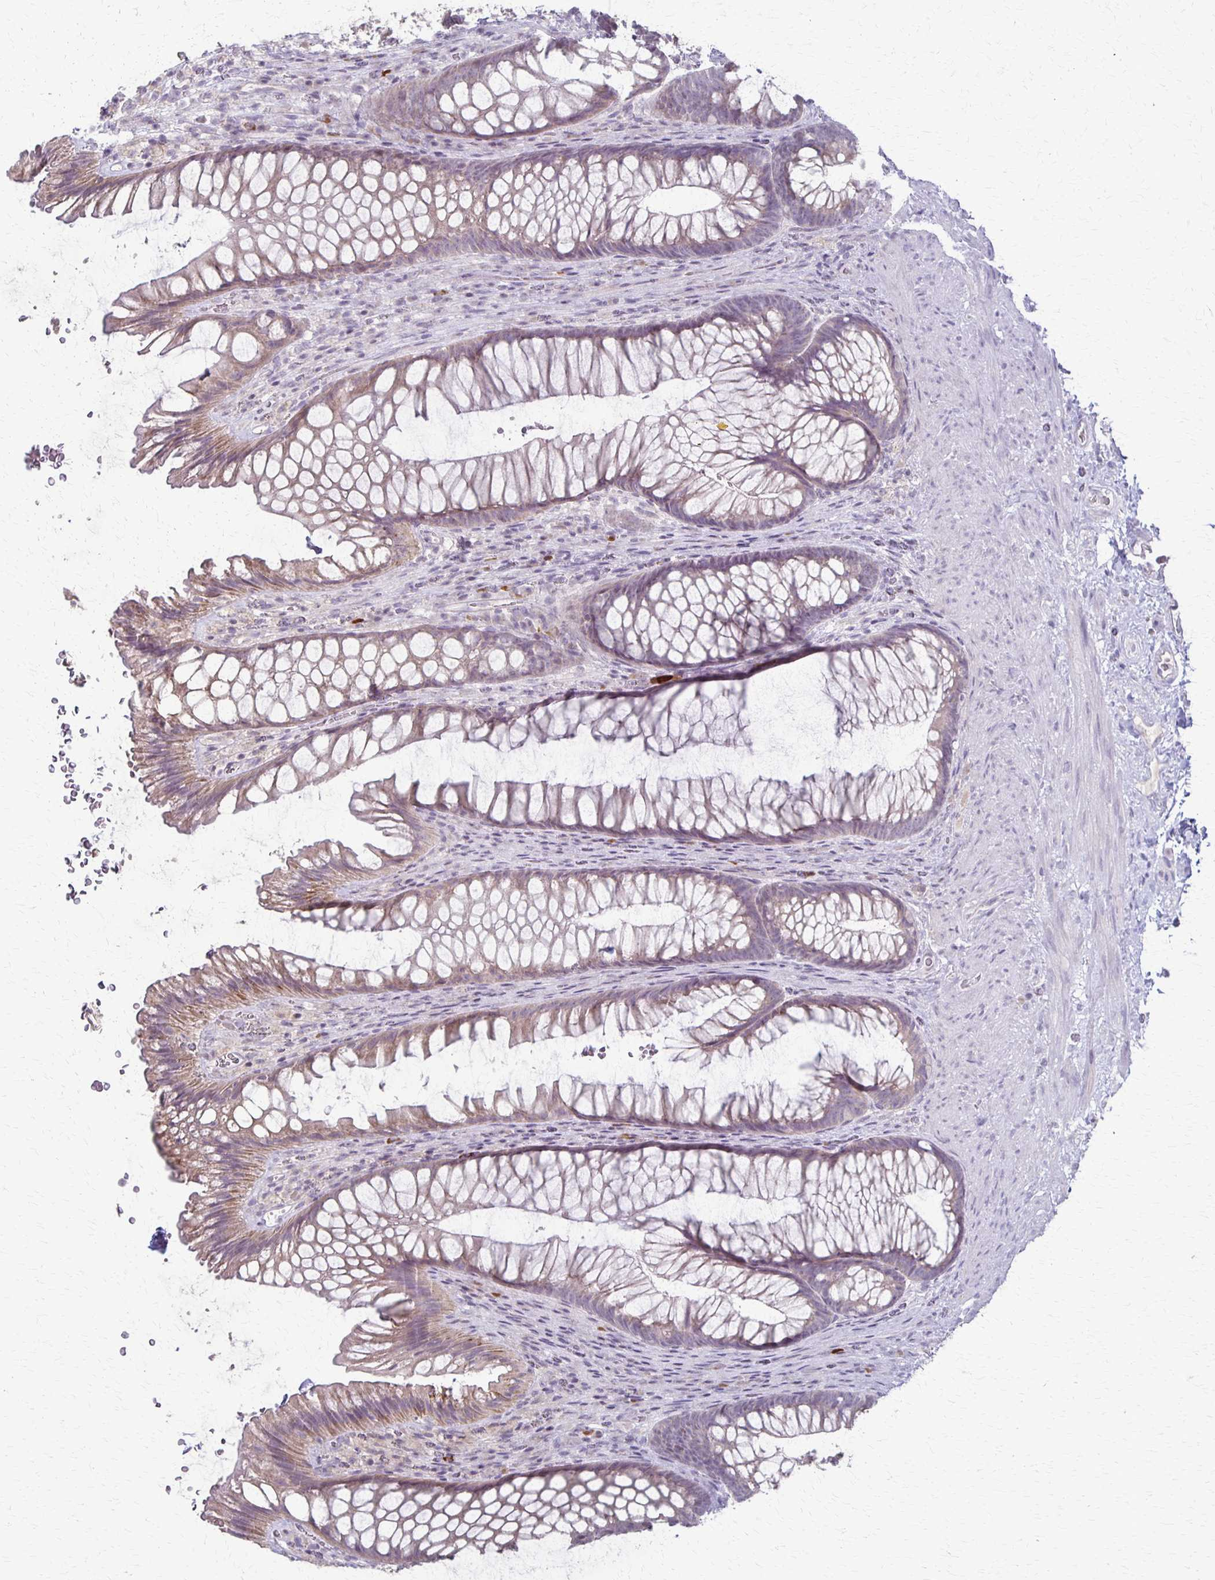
{"staining": {"intensity": "weak", "quantity": "25%-75%", "location": "cytoplasmic/membranous"}, "tissue": "rectum", "cell_type": "Glandular cells", "image_type": "normal", "snomed": [{"axis": "morphology", "description": "Normal tissue, NOS"}, {"axis": "topography", "description": "Rectum"}], "caption": "Rectum stained with DAB (3,3'-diaminobenzidine) IHC demonstrates low levels of weak cytoplasmic/membranous staining in approximately 25%-75% of glandular cells. Using DAB (3,3'-diaminobenzidine) (brown) and hematoxylin (blue) stains, captured at high magnification using brightfield microscopy.", "gene": "SLC35E2B", "patient": {"sex": "male", "age": 53}}